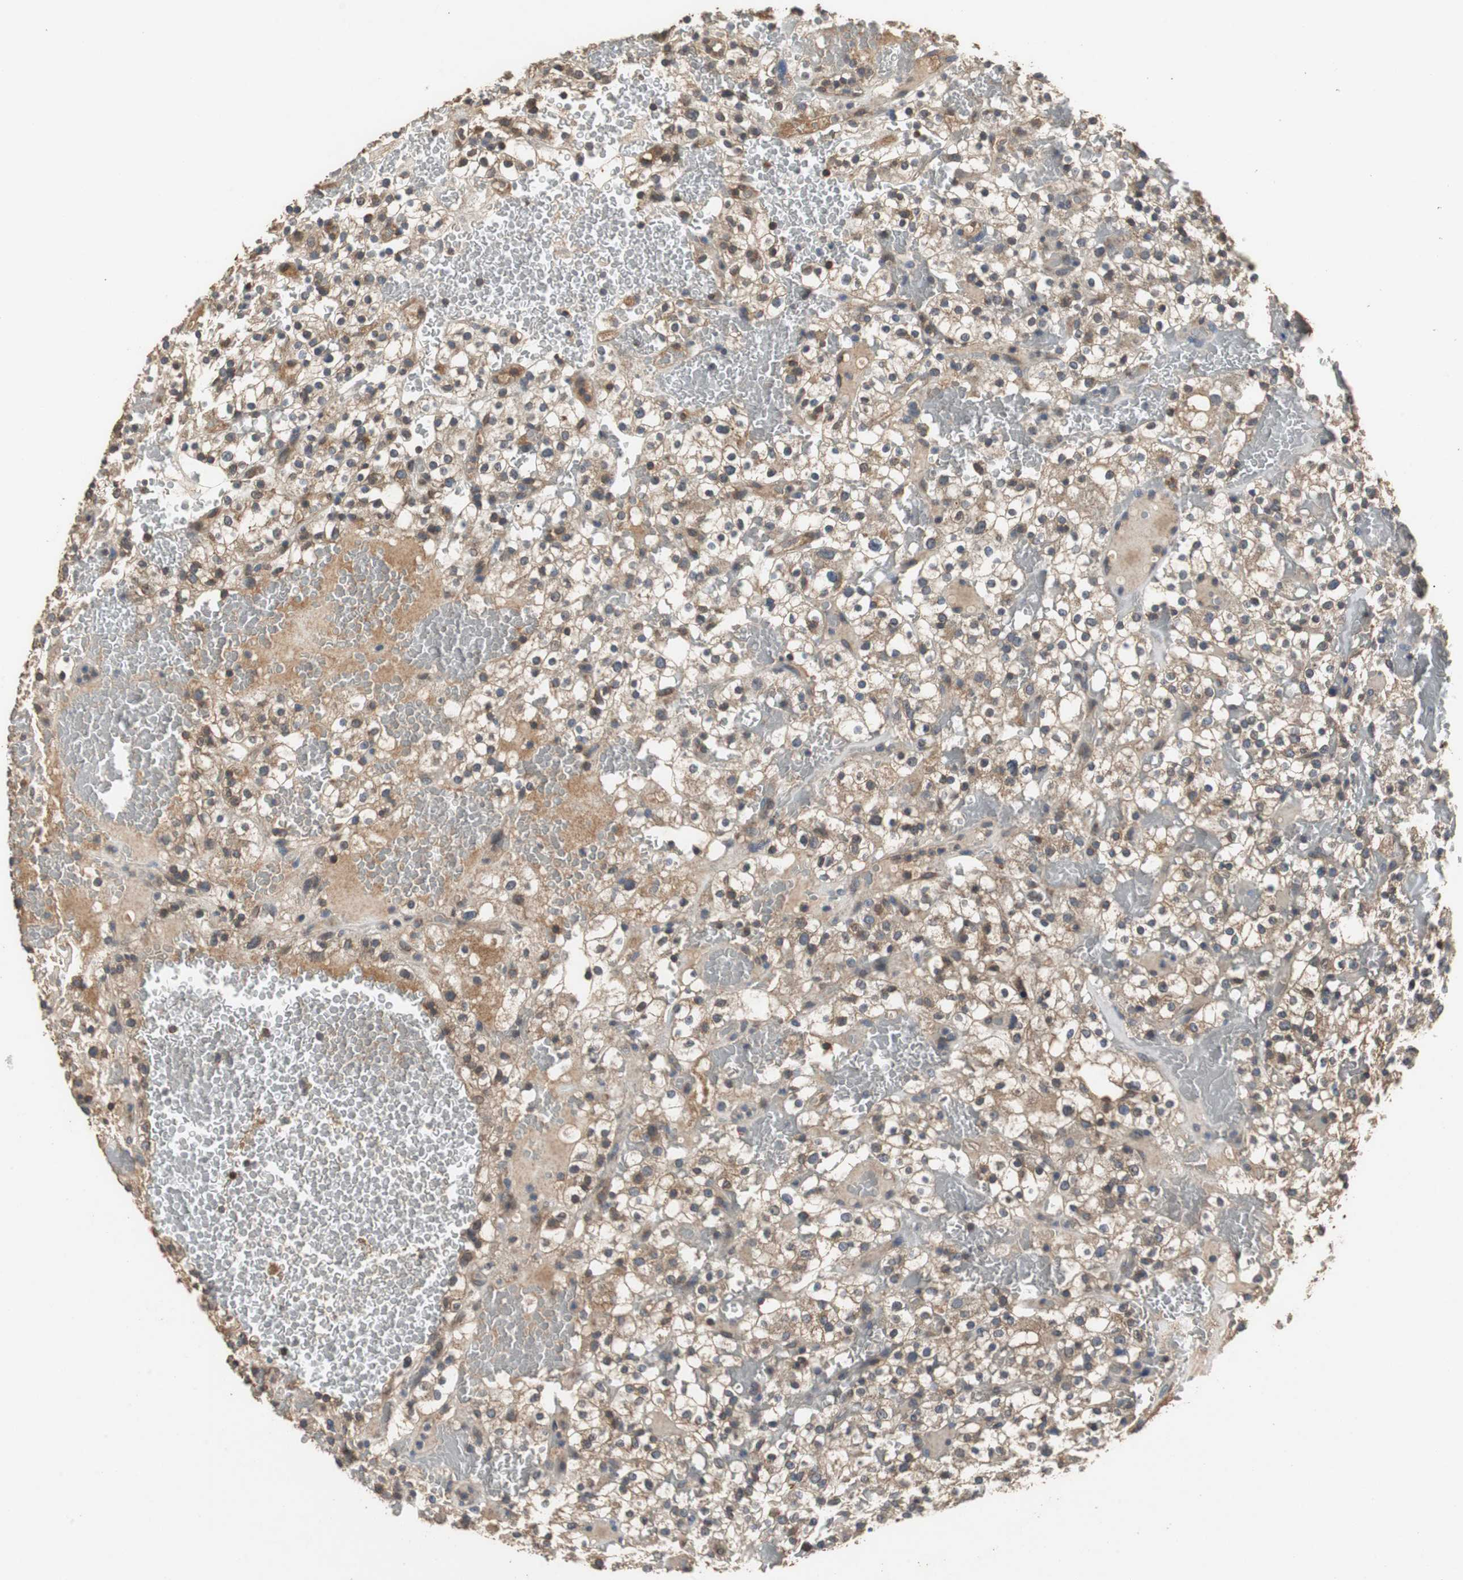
{"staining": {"intensity": "moderate", "quantity": "25%-75%", "location": "cytoplasmic/membranous"}, "tissue": "renal cancer", "cell_type": "Tumor cells", "image_type": "cancer", "snomed": [{"axis": "morphology", "description": "Normal tissue, NOS"}, {"axis": "morphology", "description": "Adenocarcinoma, NOS"}, {"axis": "topography", "description": "Kidney"}], "caption": "Brown immunohistochemical staining in adenocarcinoma (renal) shows moderate cytoplasmic/membranous staining in about 25%-75% of tumor cells.", "gene": "VBP1", "patient": {"sex": "female", "age": 72}}